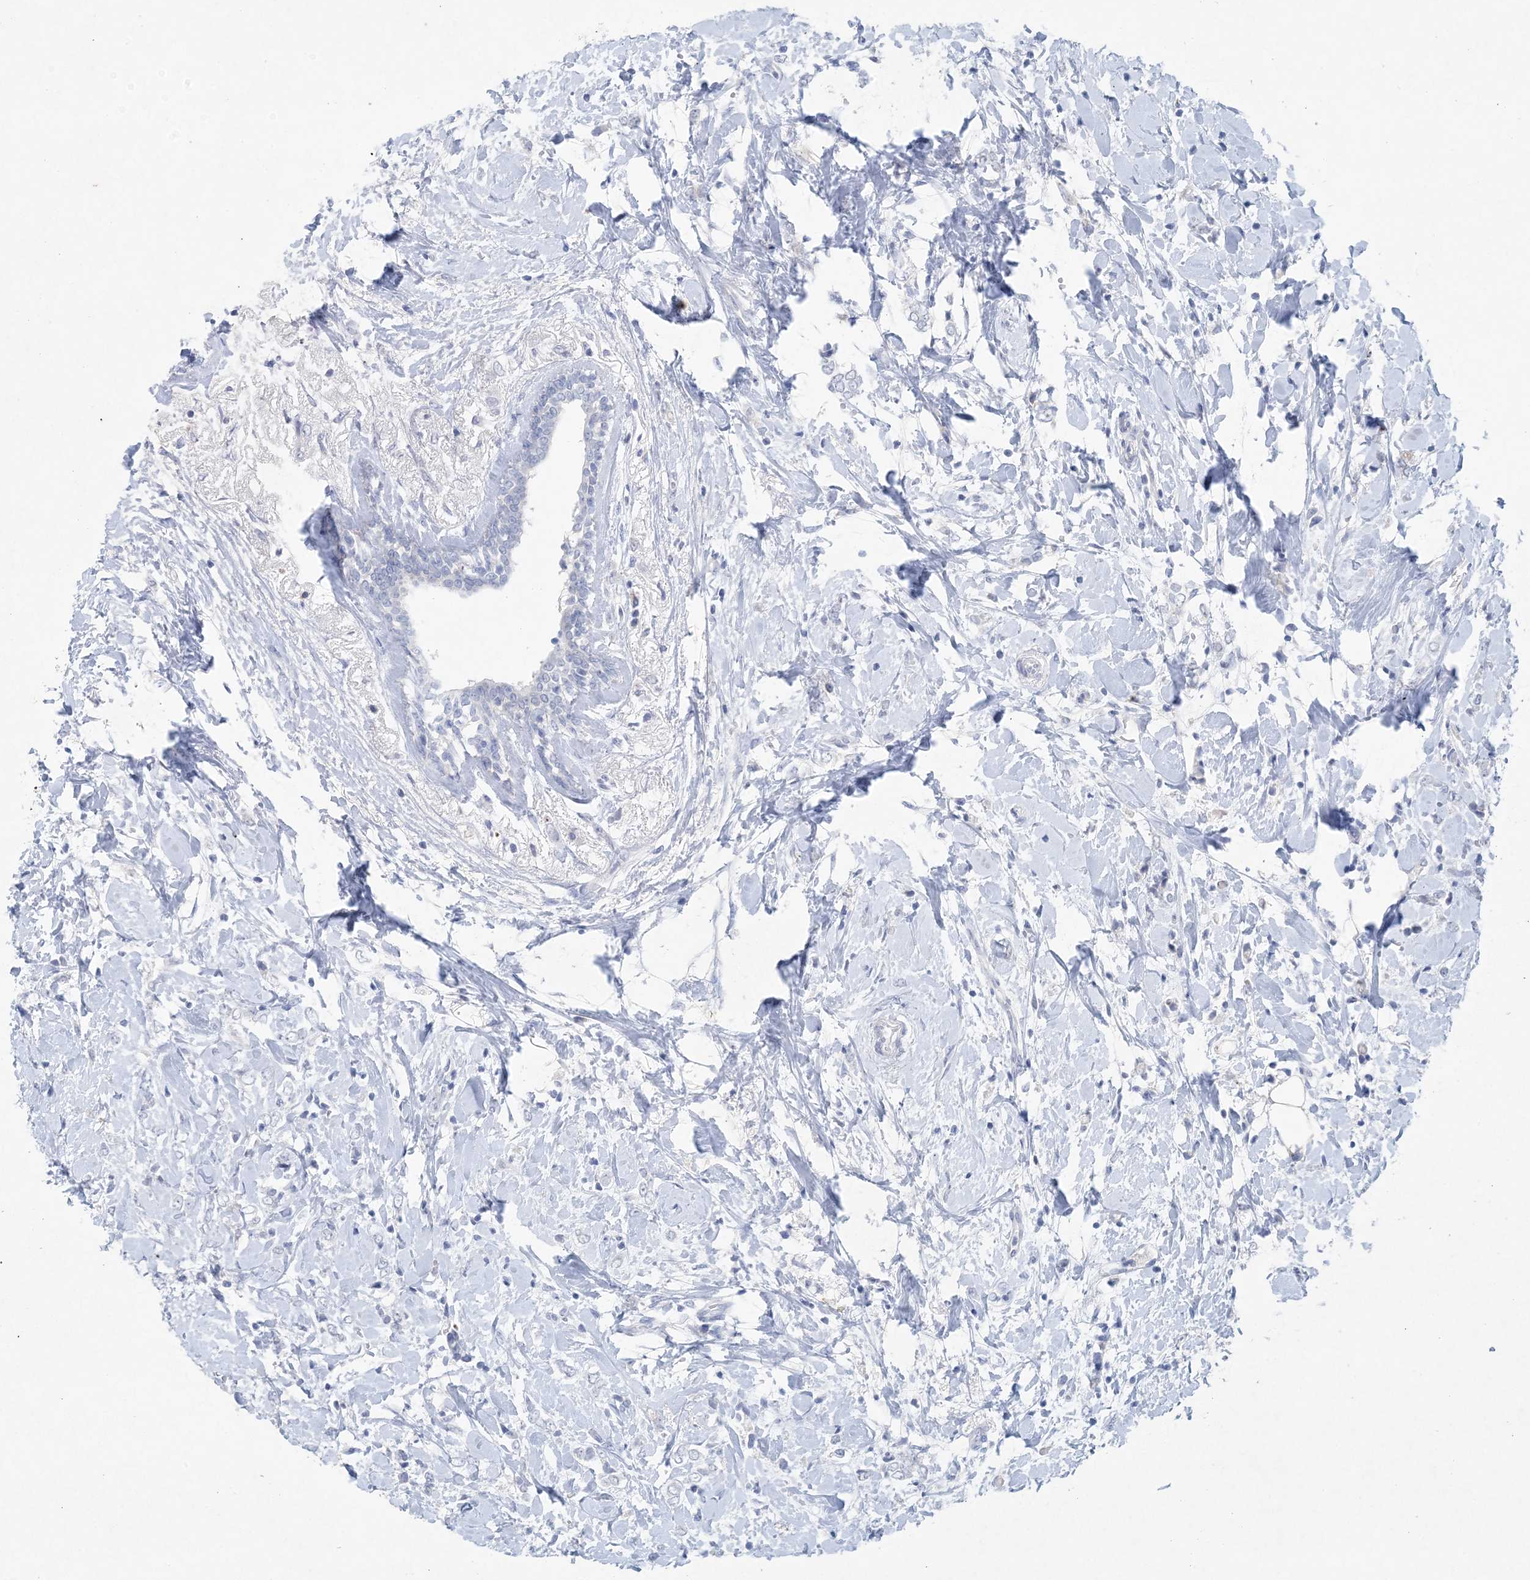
{"staining": {"intensity": "negative", "quantity": "none", "location": "none"}, "tissue": "breast cancer", "cell_type": "Tumor cells", "image_type": "cancer", "snomed": [{"axis": "morphology", "description": "Normal tissue, NOS"}, {"axis": "morphology", "description": "Lobular carcinoma"}, {"axis": "topography", "description": "Breast"}], "caption": "Tumor cells are negative for protein expression in human breast cancer.", "gene": "GABRG1", "patient": {"sex": "female", "age": 47}}